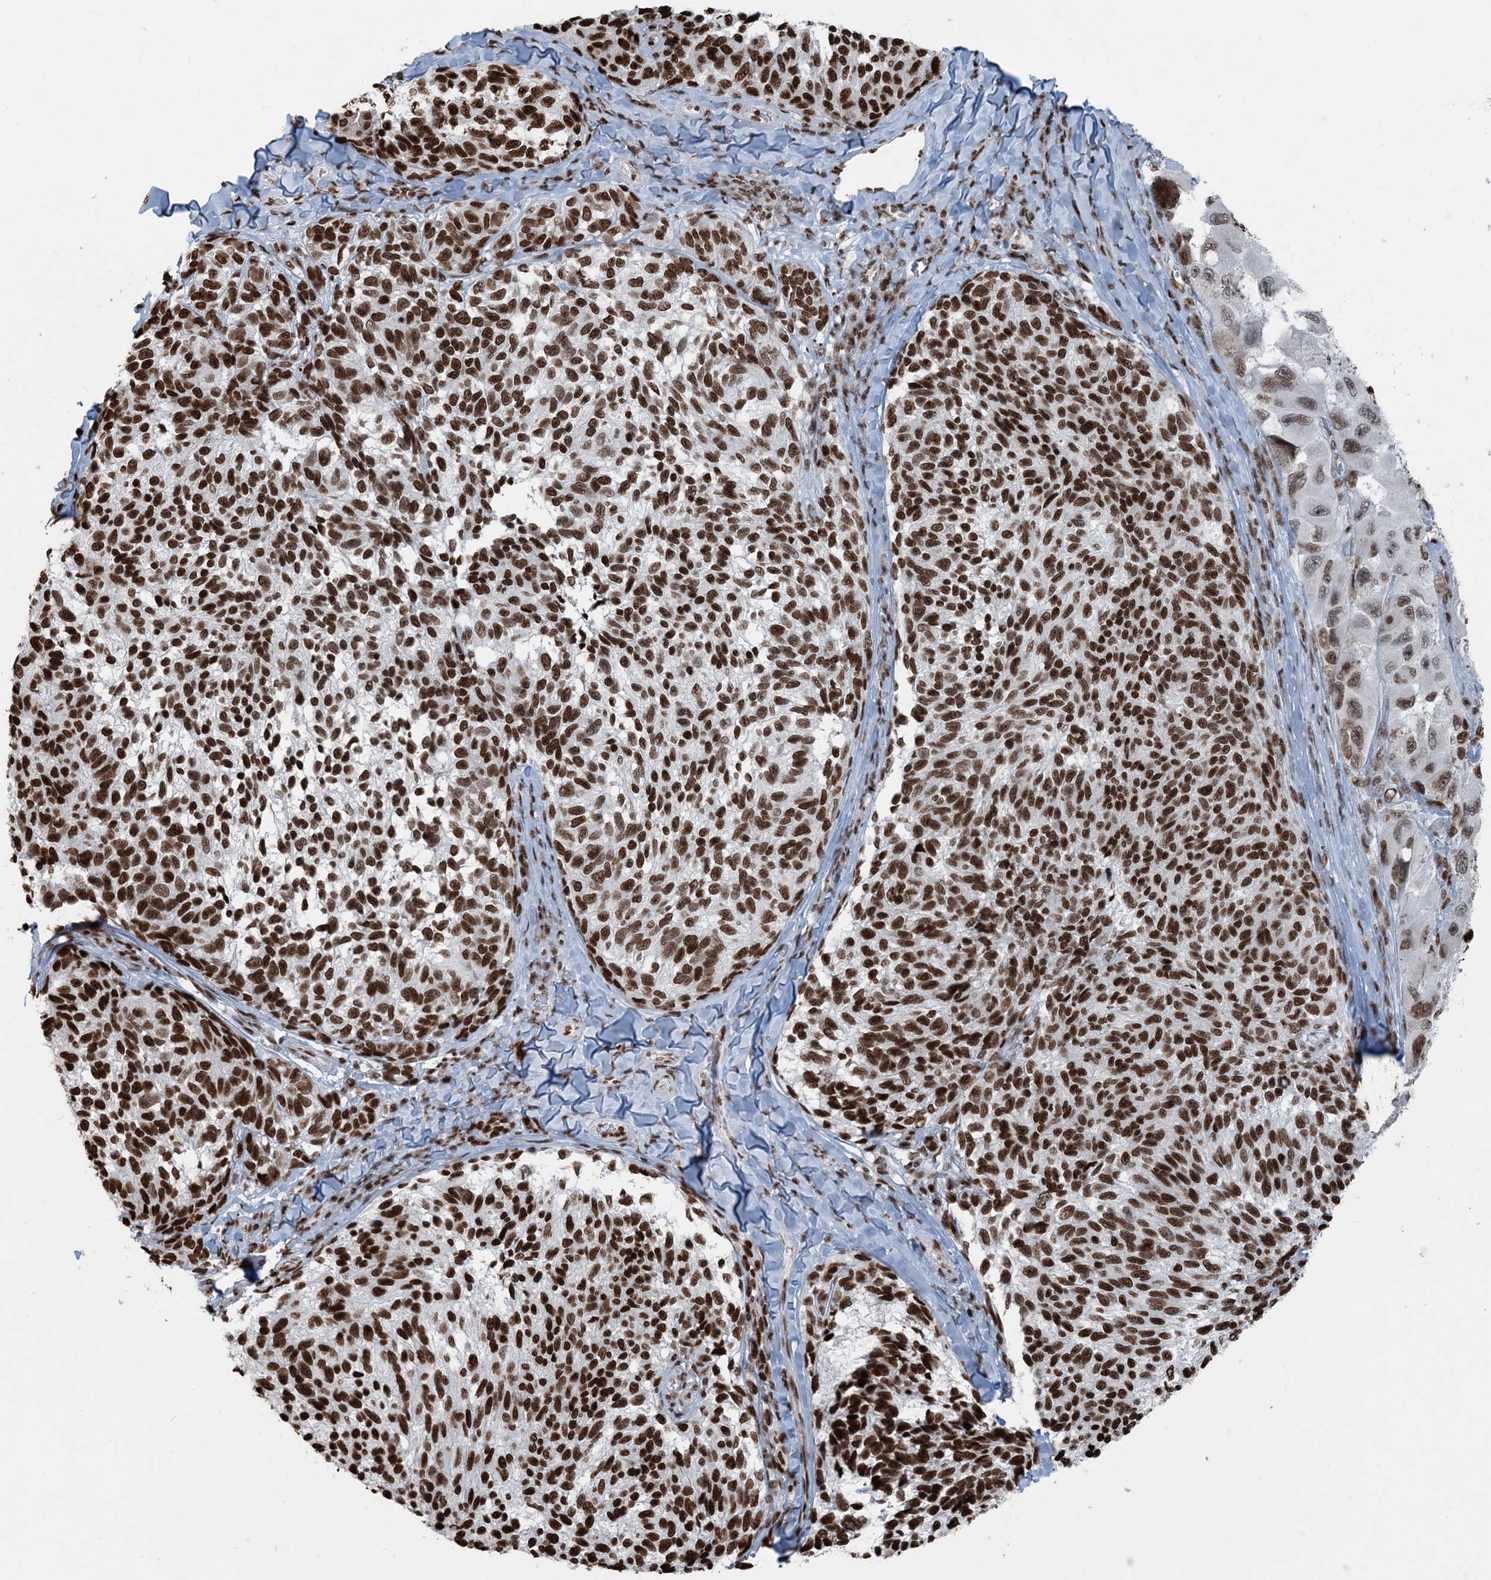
{"staining": {"intensity": "strong", "quantity": ">75%", "location": "nuclear"}, "tissue": "melanoma", "cell_type": "Tumor cells", "image_type": "cancer", "snomed": [{"axis": "morphology", "description": "Malignant melanoma, NOS"}, {"axis": "topography", "description": "Skin"}], "caption": "Immunohistochemistry photomicrograph of malignant melanoma stained for a protein (brown), which reveals high levels of strong nuclear positivity in approximately >75% of tumor cells.", "gene": "H3-3B", "patient": {"sex": "female", "age": 73}}